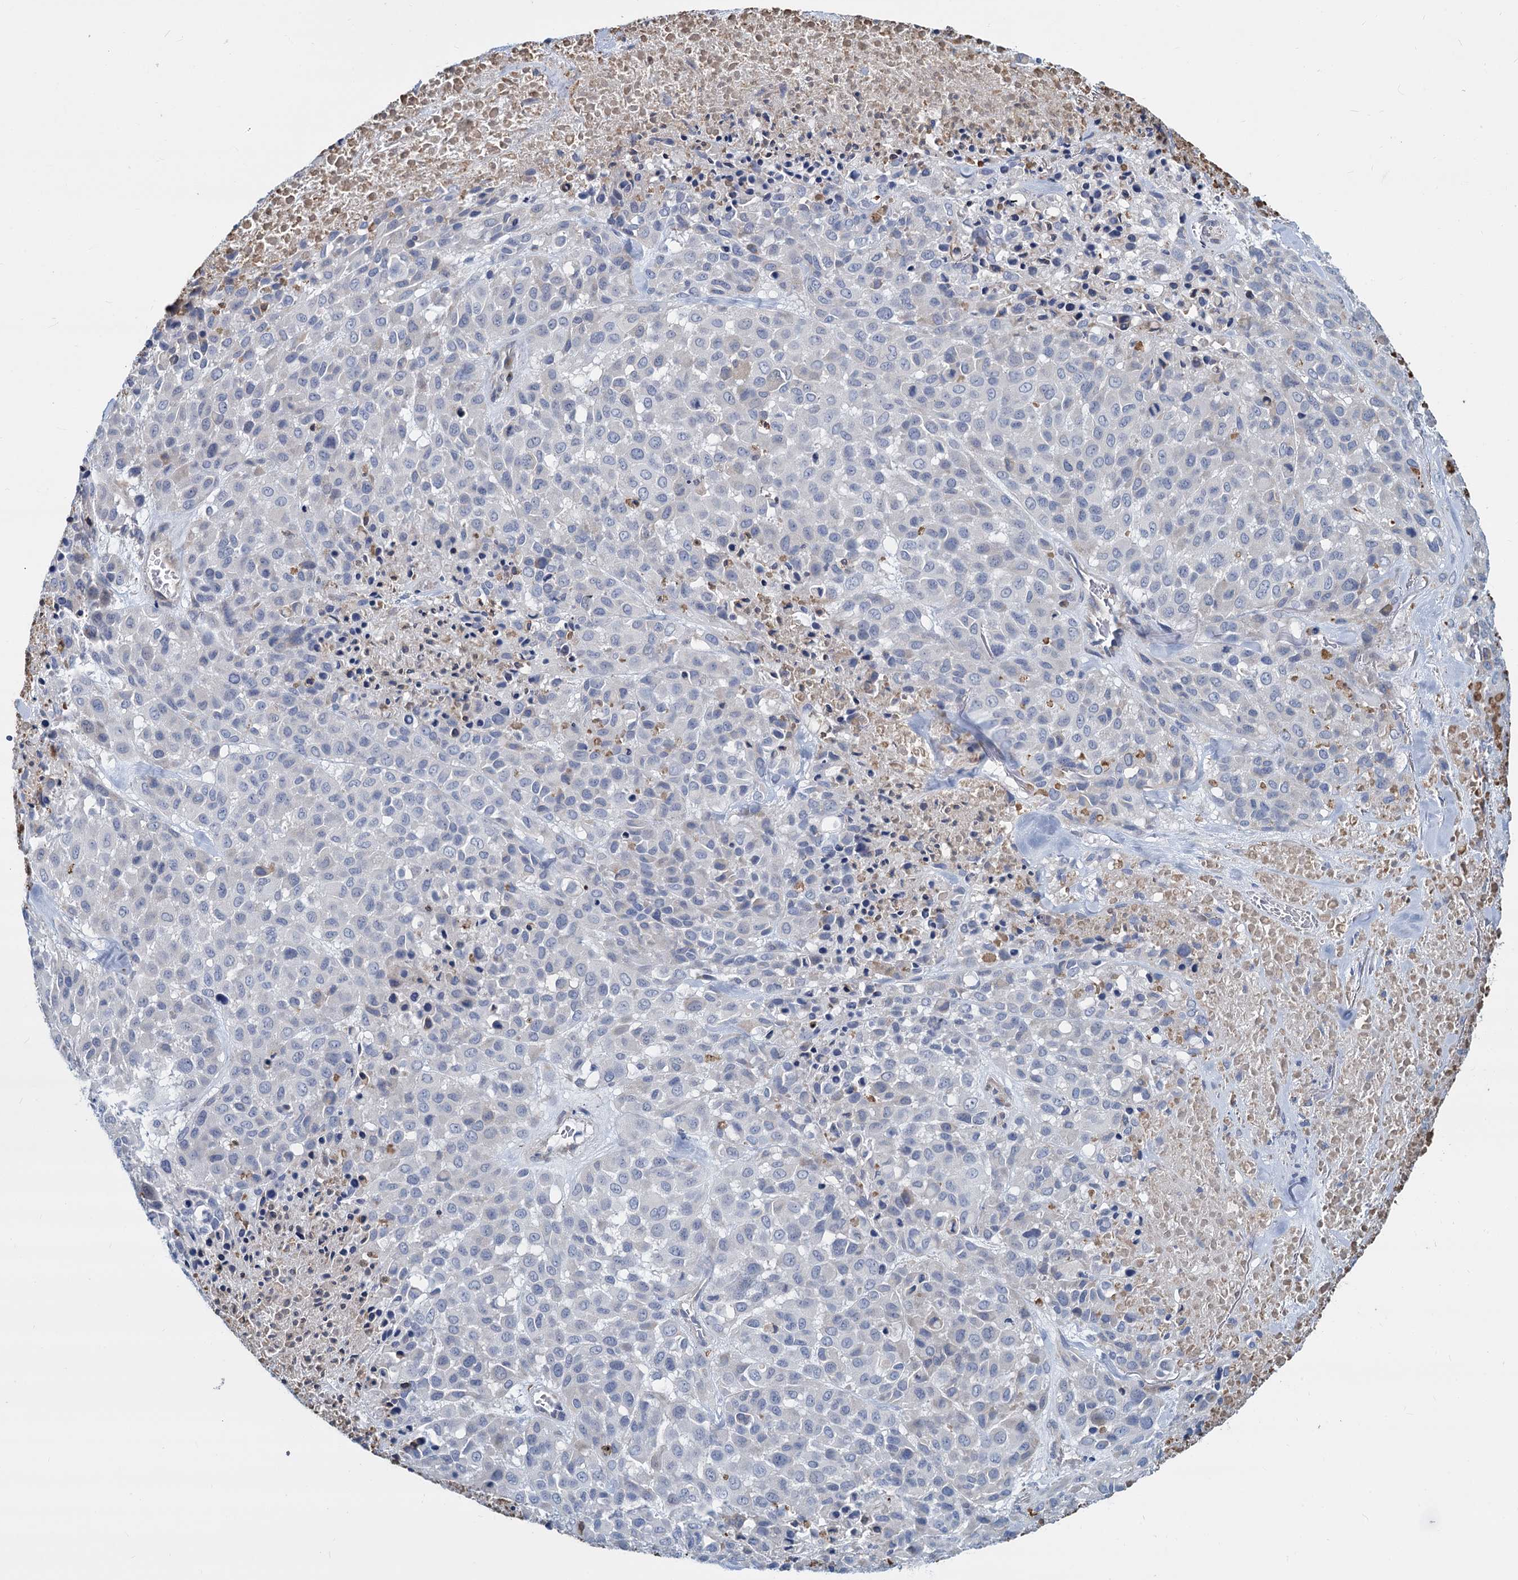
{"staining": {"intensity": "negative", "quantity": "none", "location": "none"}, "tissue": "melanoma", "cell_type": "Tumor cells", "image_type": "cancer", "snomed": [{"axis": "morphology", "description": "Malignant melanoma, Metastatic site"}, {"axis": "topography", "description": "Skin"}], "caption": "Immunohistochemical staining of human malignant melanoma (metastatic site) displays no significant positivity in tumor cells.", "gene": "GSTM3", "patient": {"sex": "female", "age": 81}}